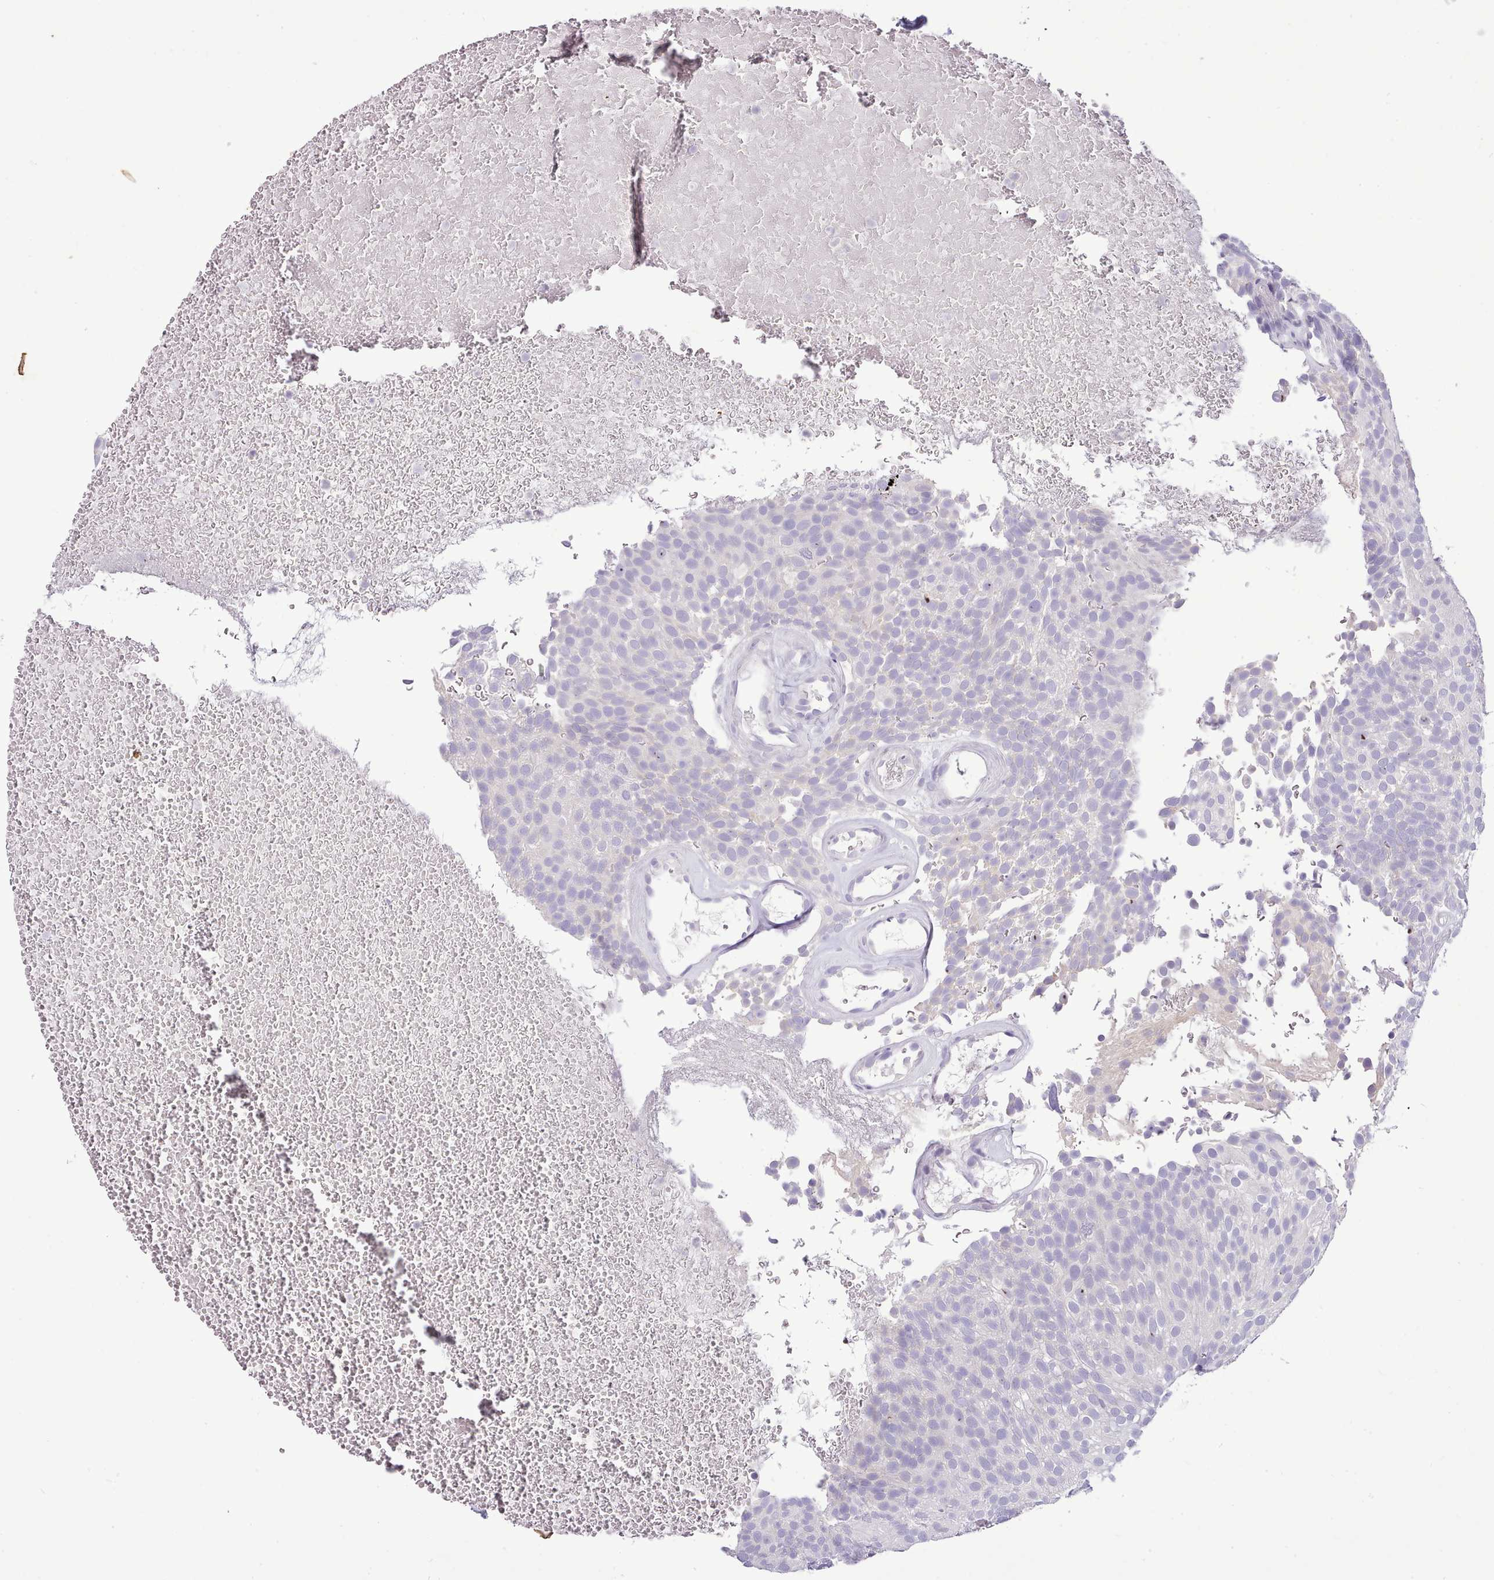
{"staining": {"intensity": "negative", "quantity": "none", "location": "none"}, "tissue": "urothelial cancer", "cell_type": "Tumor cells", "image_type": "cancer", "snomed": [{"axis": "morphology", "description": "Urothelial carcinoma, Low grade"}, {"axis": "topography", "description": "Urinary bladder"}], "caption": "IHC of urothelial cancer reveals no positivity in tumor cells. (Brightfield microscopy of DAB (3,3'-diaminobenzidine) IHC at high magnification).", "gene": "FAM83E", "patient": {"sex": "male", "age": 78}}